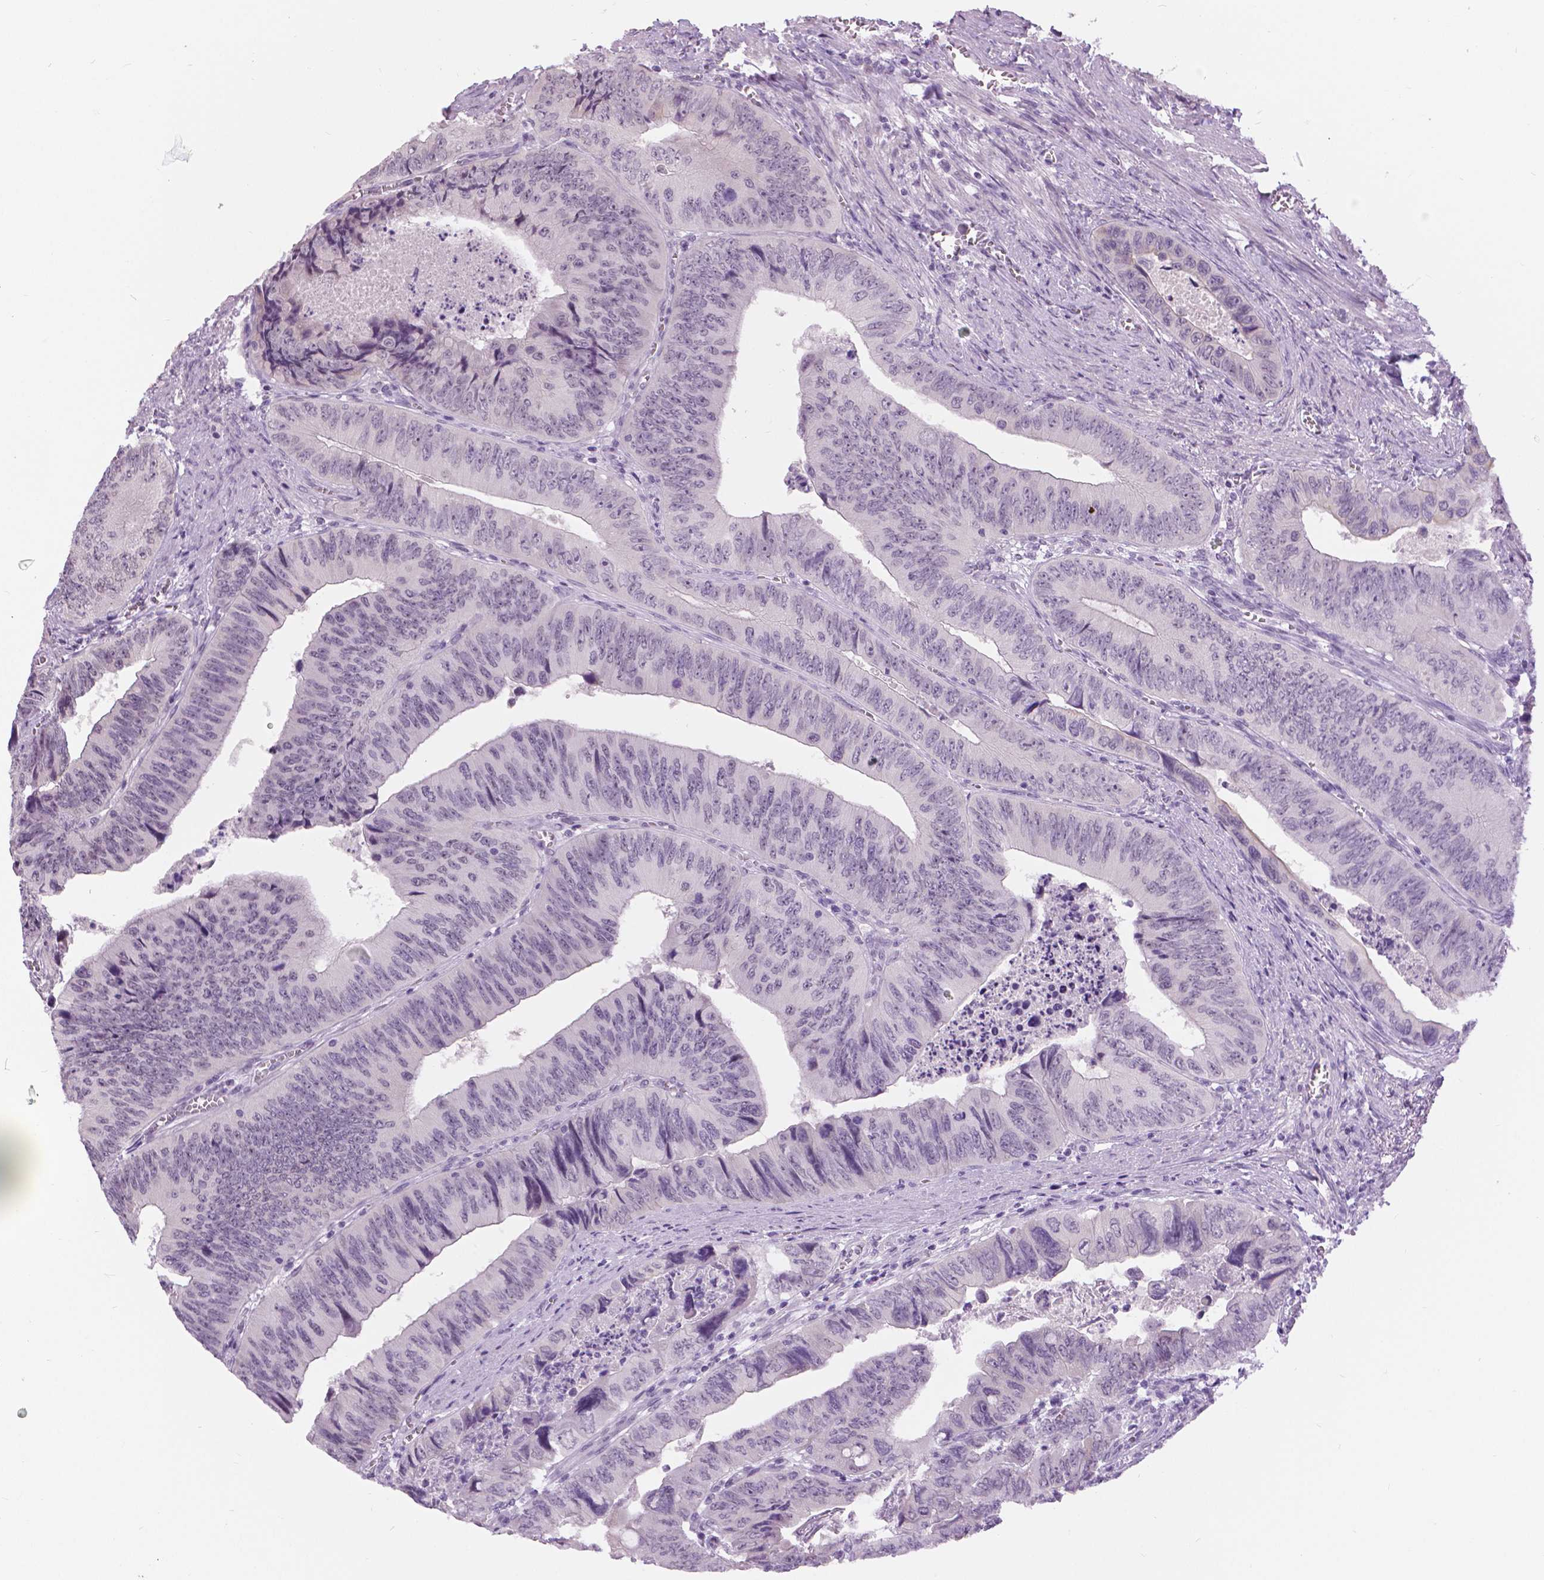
{"staining": {"intensity": "negative", "quantity": "none", "location": "none"}, "tissue": "colorectal cancer", "cell_type": "Tumor cells", "image_type": "cancer", "snomed": [{"axis": "morphology", "description": "Adenocarcinoma, NOS"}, {"axis": "topography", "description": "Colon"}], "caption": "Tumor cells show no significant protein positivity in adenocarcinoma (colorectal).", "gene": "MYOM1", "patient": {"sex": "female", "age": 84}}